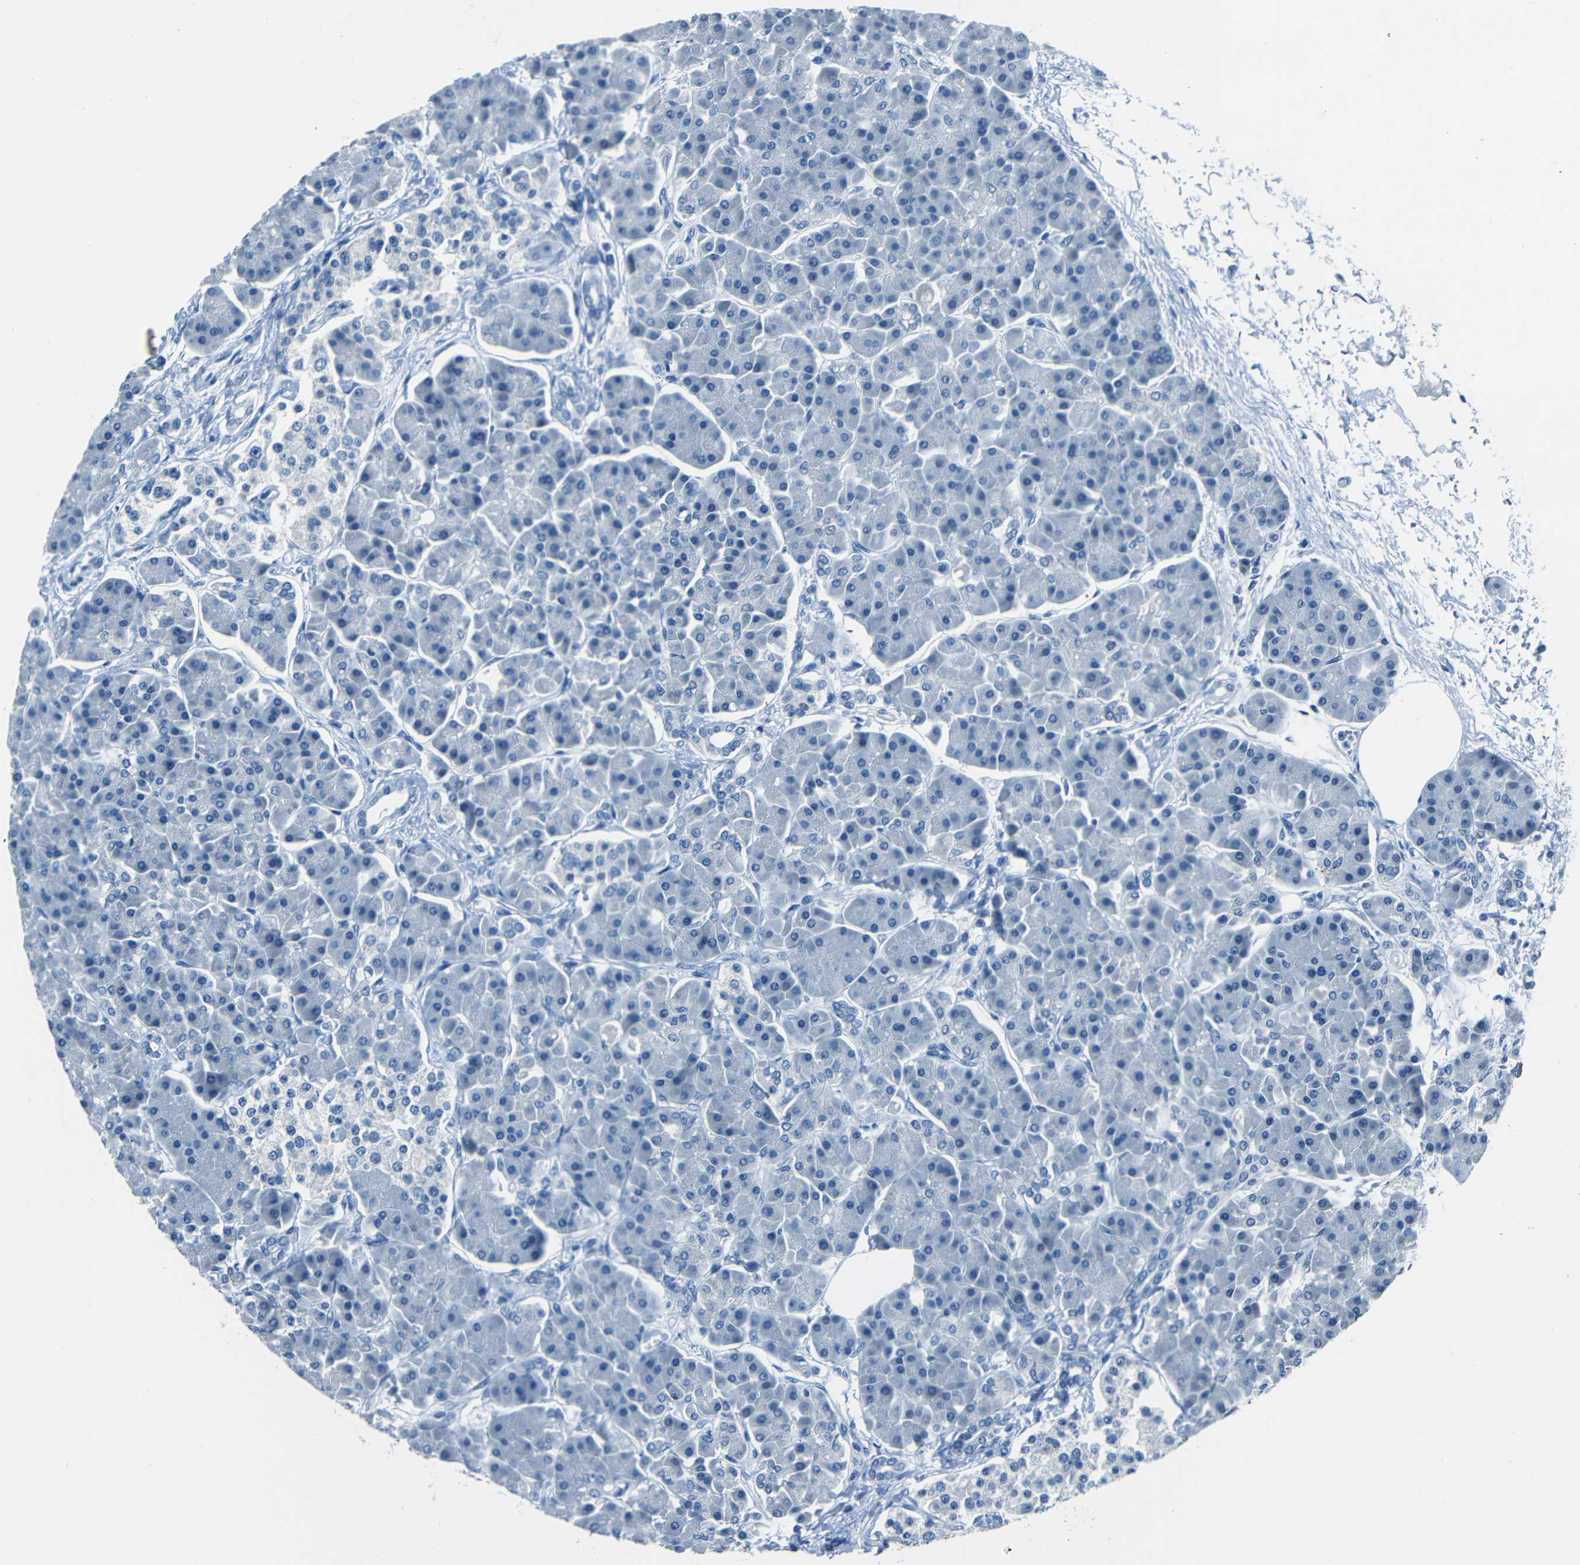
{"staining": {"intensity": "negative", "quantity": "none", "location": "none"}, "tissue": "pancreas", "cell_type": "Exocrine glandular cells", "image_type": "normal", "snomed": [{"axis": "morphology", "description": "Normal tissue, NOS"}, {"axis": "topography", "description": "Pancreas"}], "caption": "Exocrine glandular cells show no significant protein staining in unremarkable pancreas.", "gene": "FBN2", "patient": {"sex": "female", "age": 70}}